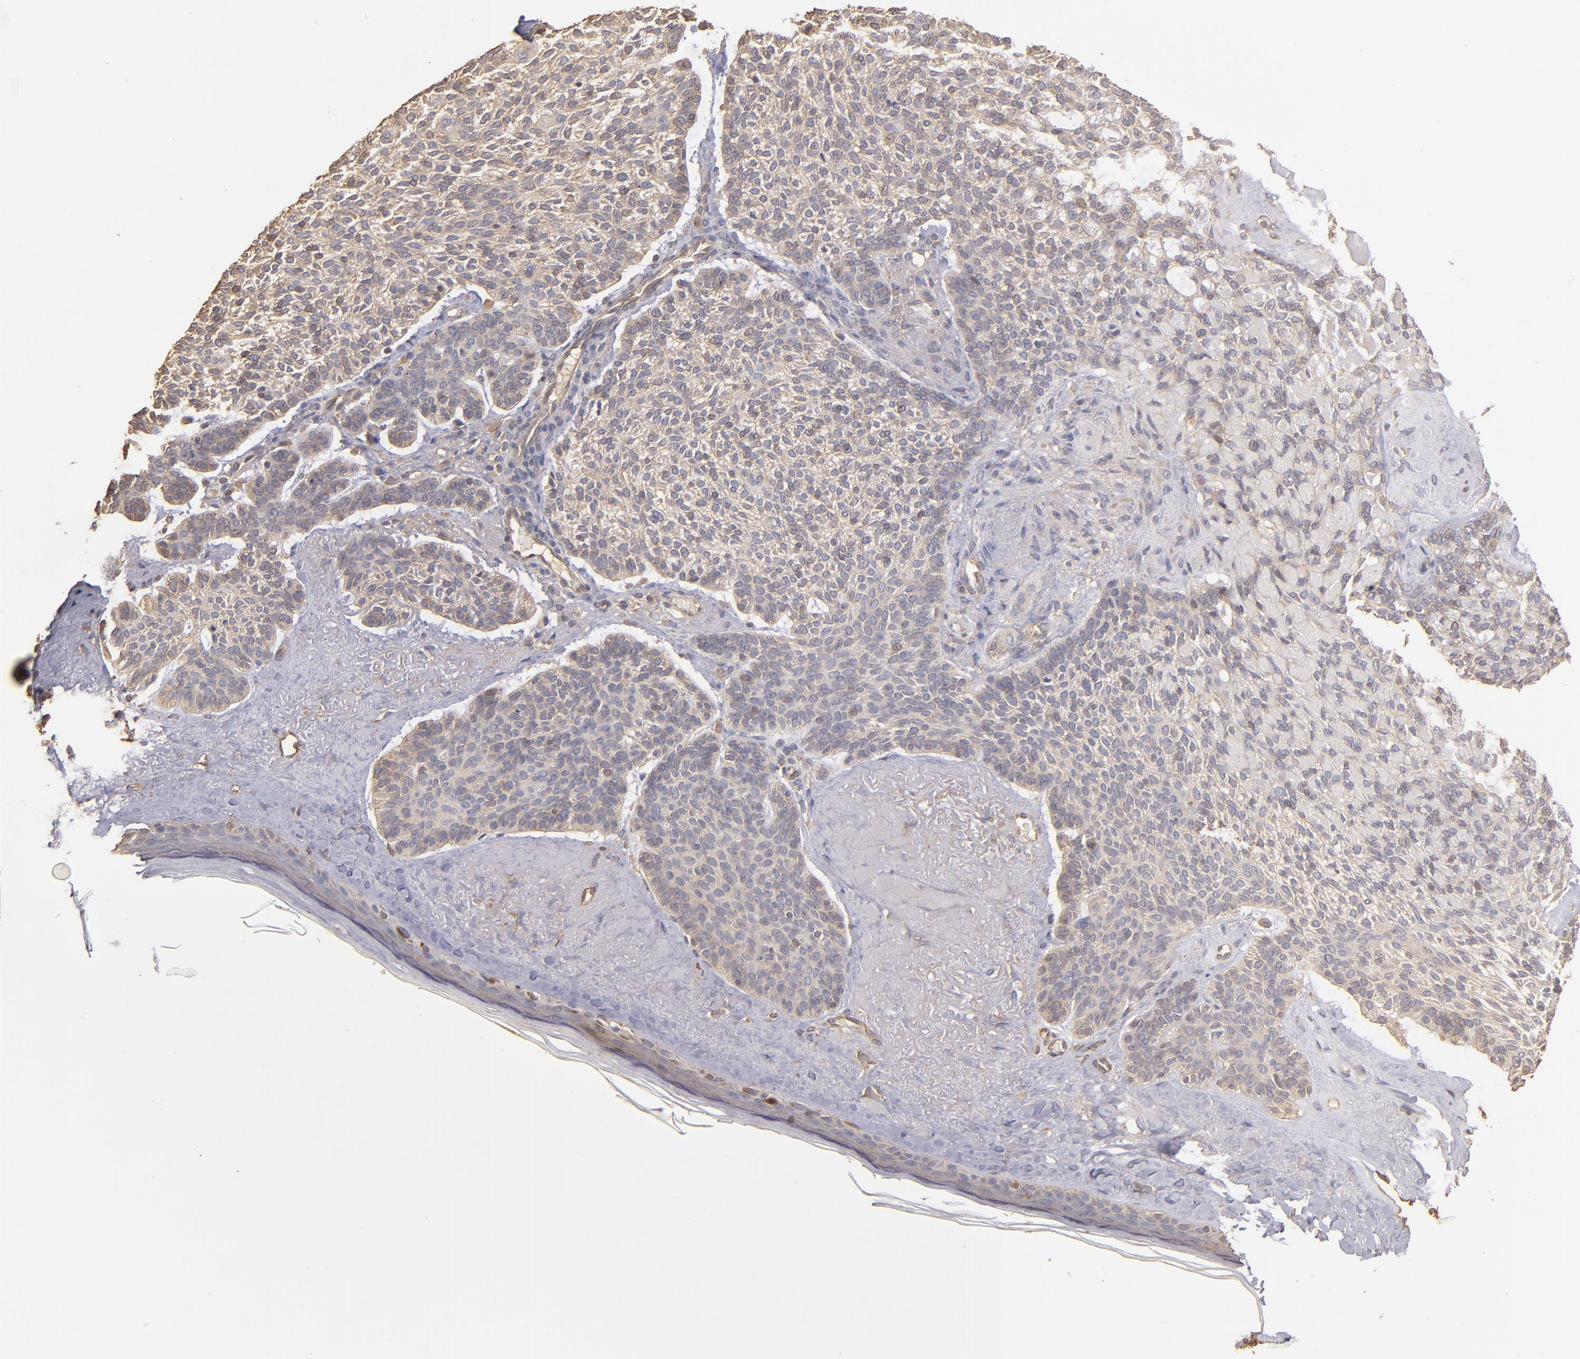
{"staining": {"intensity": "weak", "quantity": ">75%", "location": "cytoplasmic/membranous"}, "tissue": "skin cancer", "cell_type": "Tumor cells", "image_type": "cancer", "snomed": [{"axis": "morphology", "description": "Normal tissue, NOS"}, {"axis": "morphology", "description": "Basal cell carcinoma"}, {"axis": "topography", "description": "Skin"}], "caption": "The micrograph exhibits a brown stain indicating the presence of a protein in the cytoplasmic/membranous of tumor cells in skin cancer.", "gene": "DMD", "patient": {"sex": "female", "age": 70}}